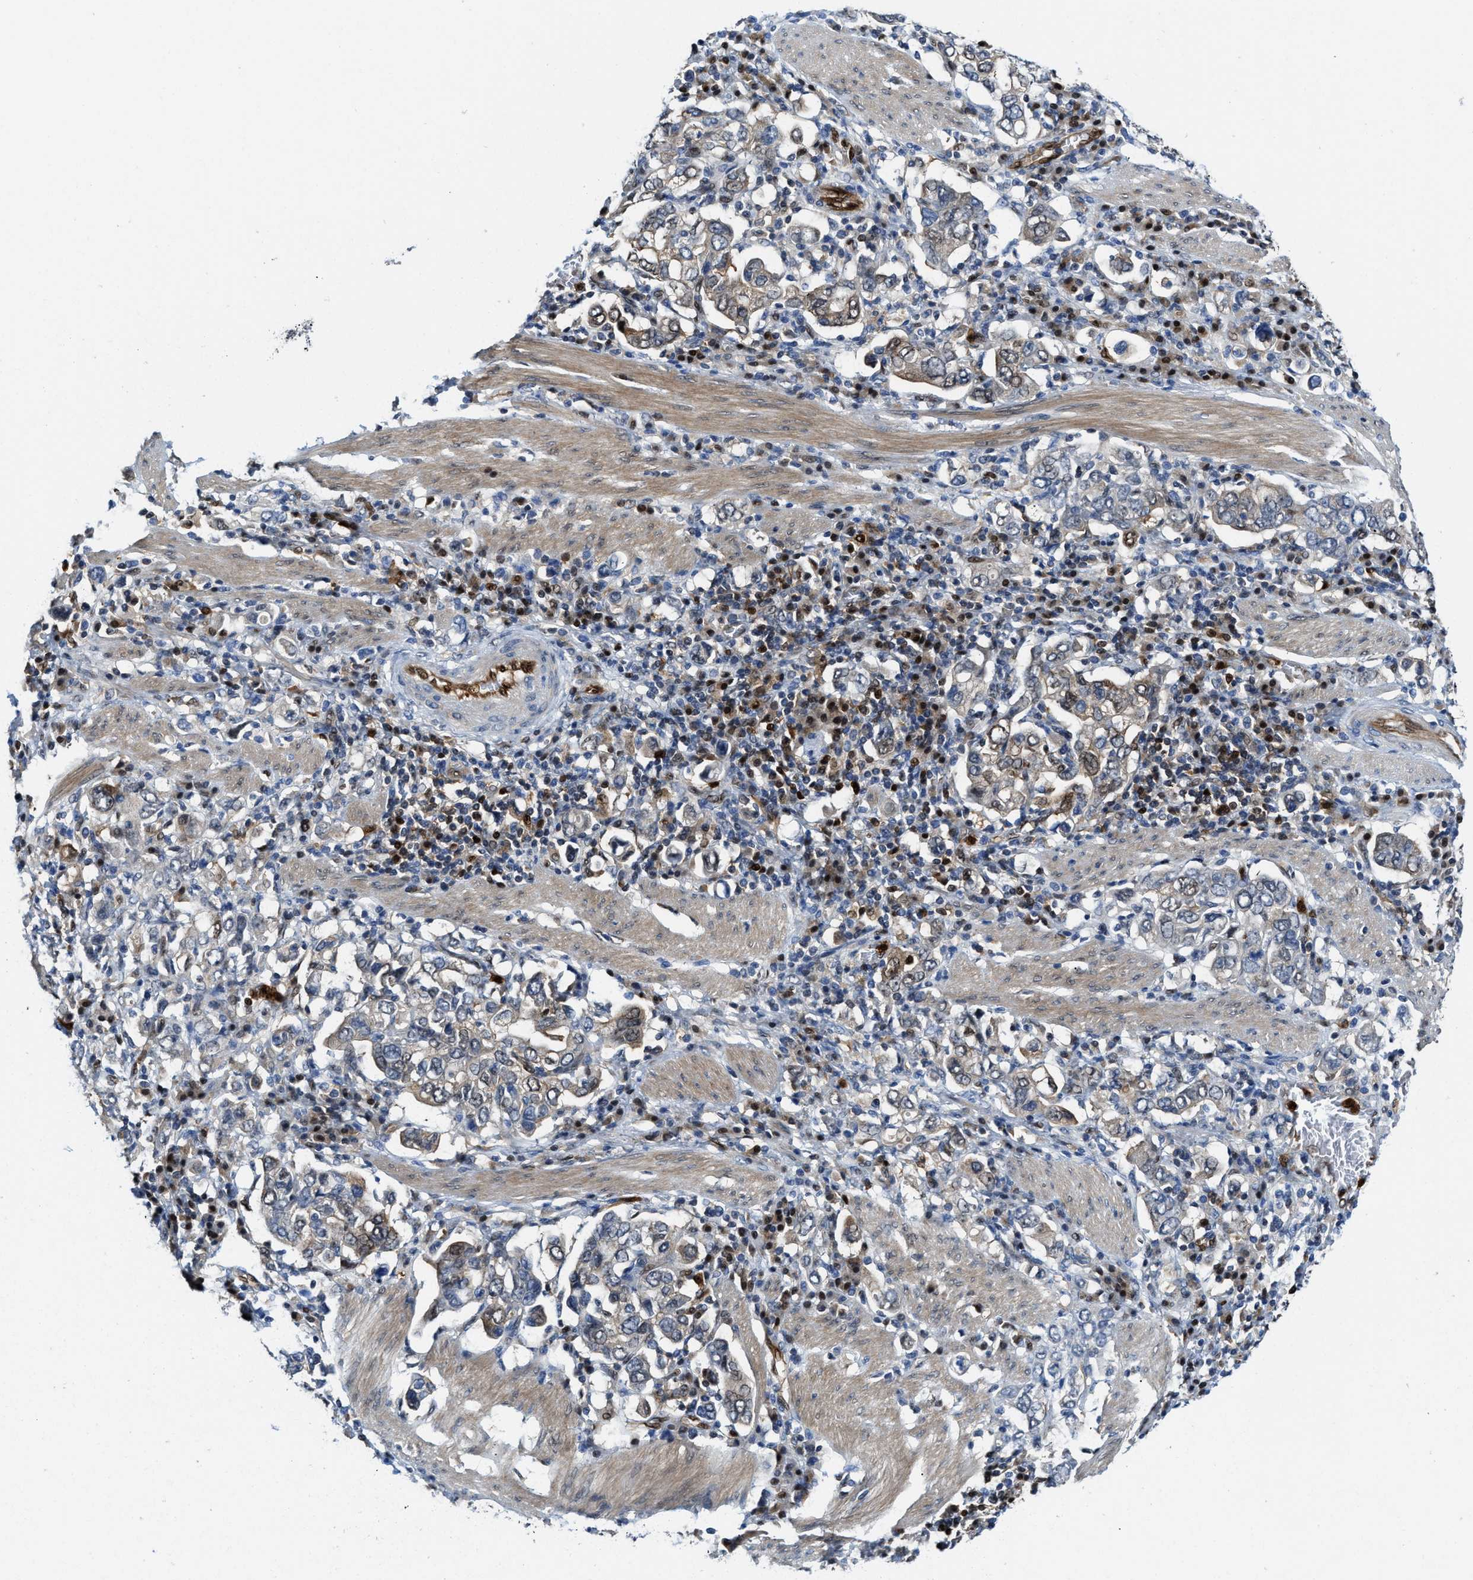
{"staining": {"intensity": "weak", "quantity": "25%-75%", "location": "cytoplasmic/membranous"}, "tissue": "stomach cancer", "cell_type": "Tumor cells", "image_type": "cancer", "snomed": [{"axis": "morphology", "description": "Adenocarcinoma, NOS"}, {"axis": "topography", "description": "Stomach, upper"}], "caption": "Protein analysis of adenocarcinoma (stomach) tissue exhibits weak cytoplasmic/membranous expression in about 25%-75% of tumor cells.", "gene": "LTA4H", "patient": {"sex": "male", "age": 62}}